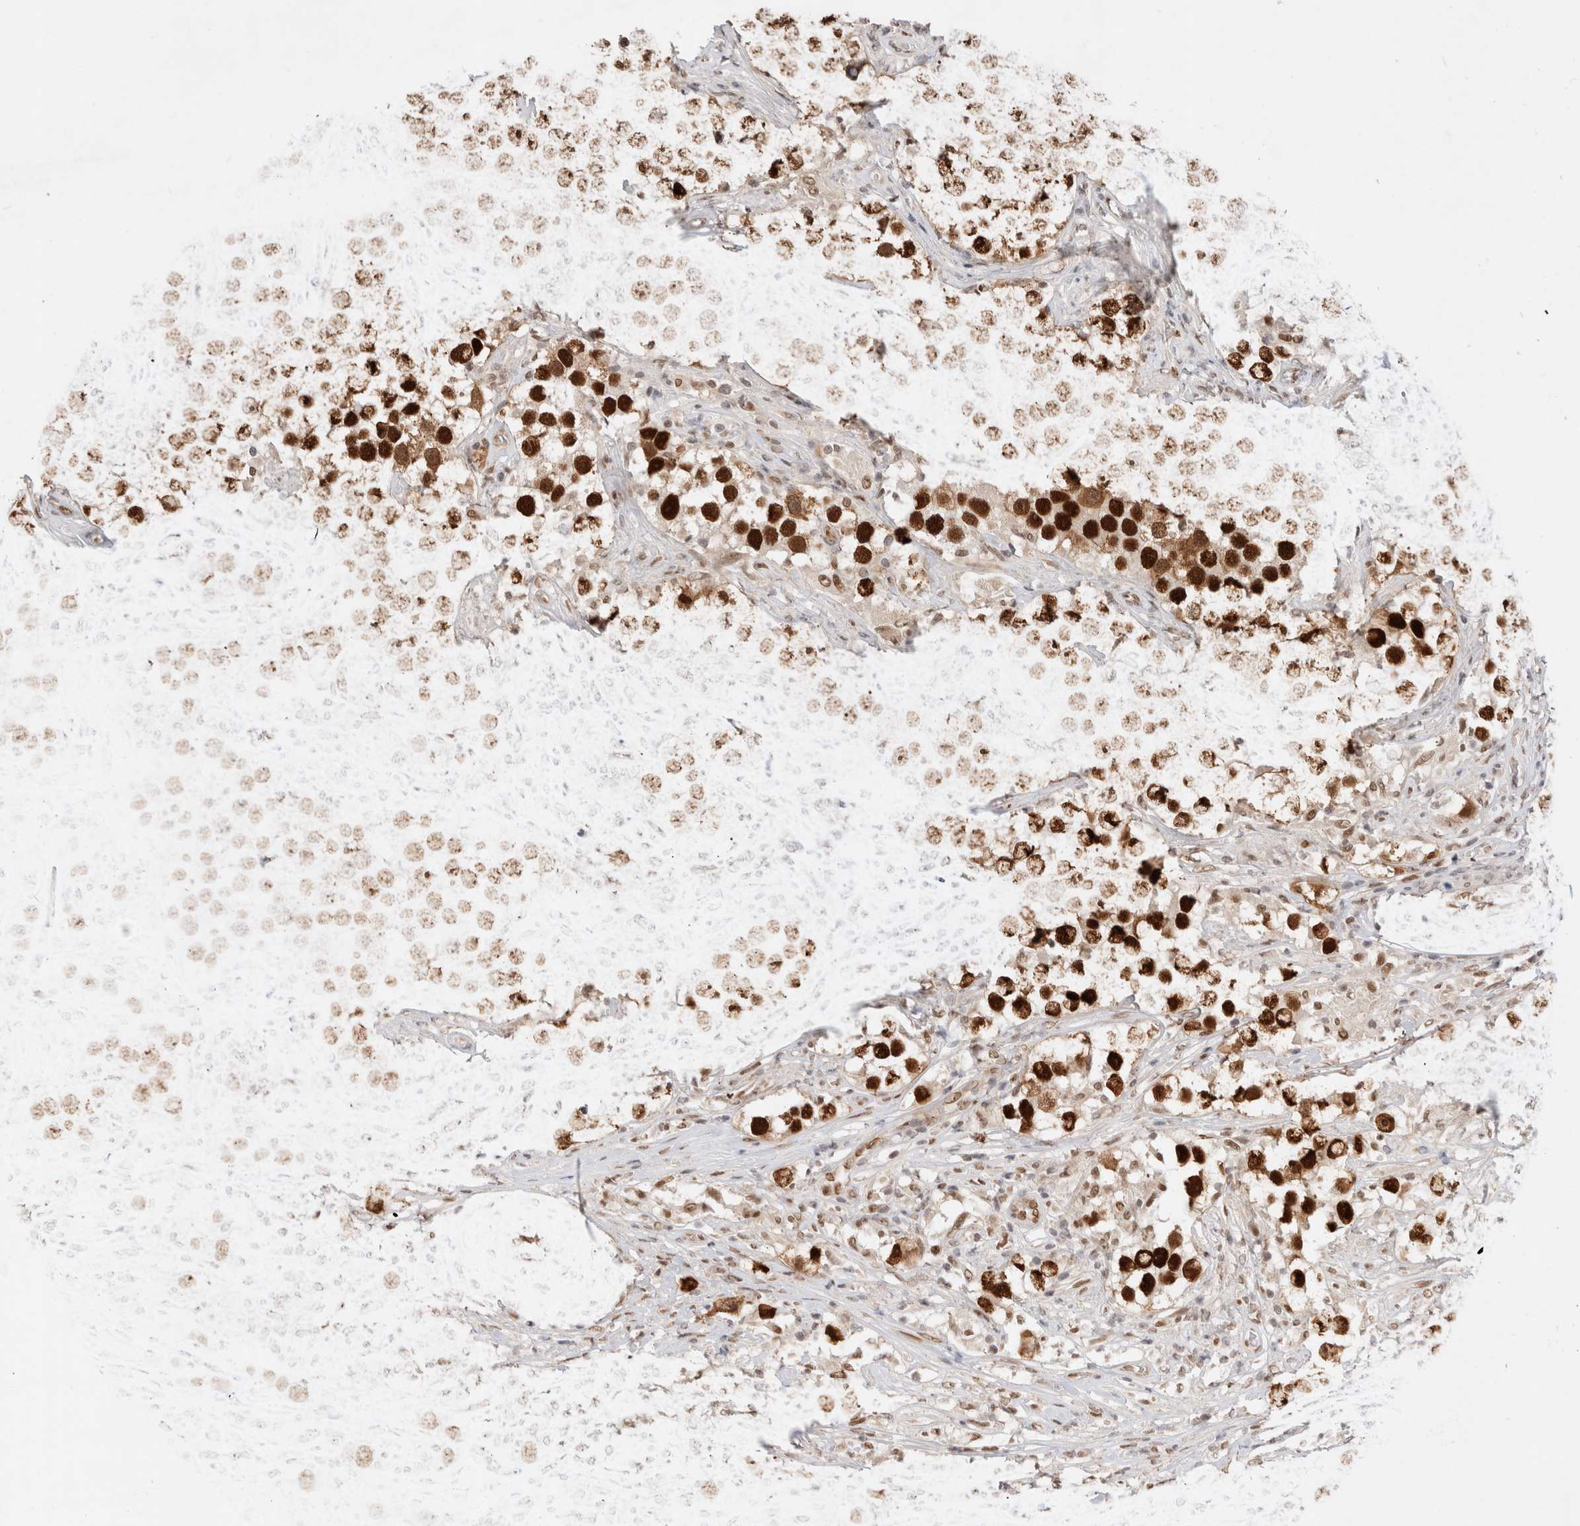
{"staining": {"intensity": "strong", "quantity": ">75%", "location": "nuclear"}, "tissue": "testis cancer", "cell_type": "Tumor cells", "image_type": "cancer", "snomed": [{"axis": "morphology", "description": "Seminoma, NOS"}, {"axis": "topography", "description": "Testis"}], "caption": "An image of testis cancer stained for a protein exhibits strong nuclear brown staining in tumor cells. (DAB (3,3'-diaminobenzidine) IHC, brown staining for protein, blue staining for nuclei).", "gene": "GTF2I", "patient": {"sex": "male", "age": 49}}